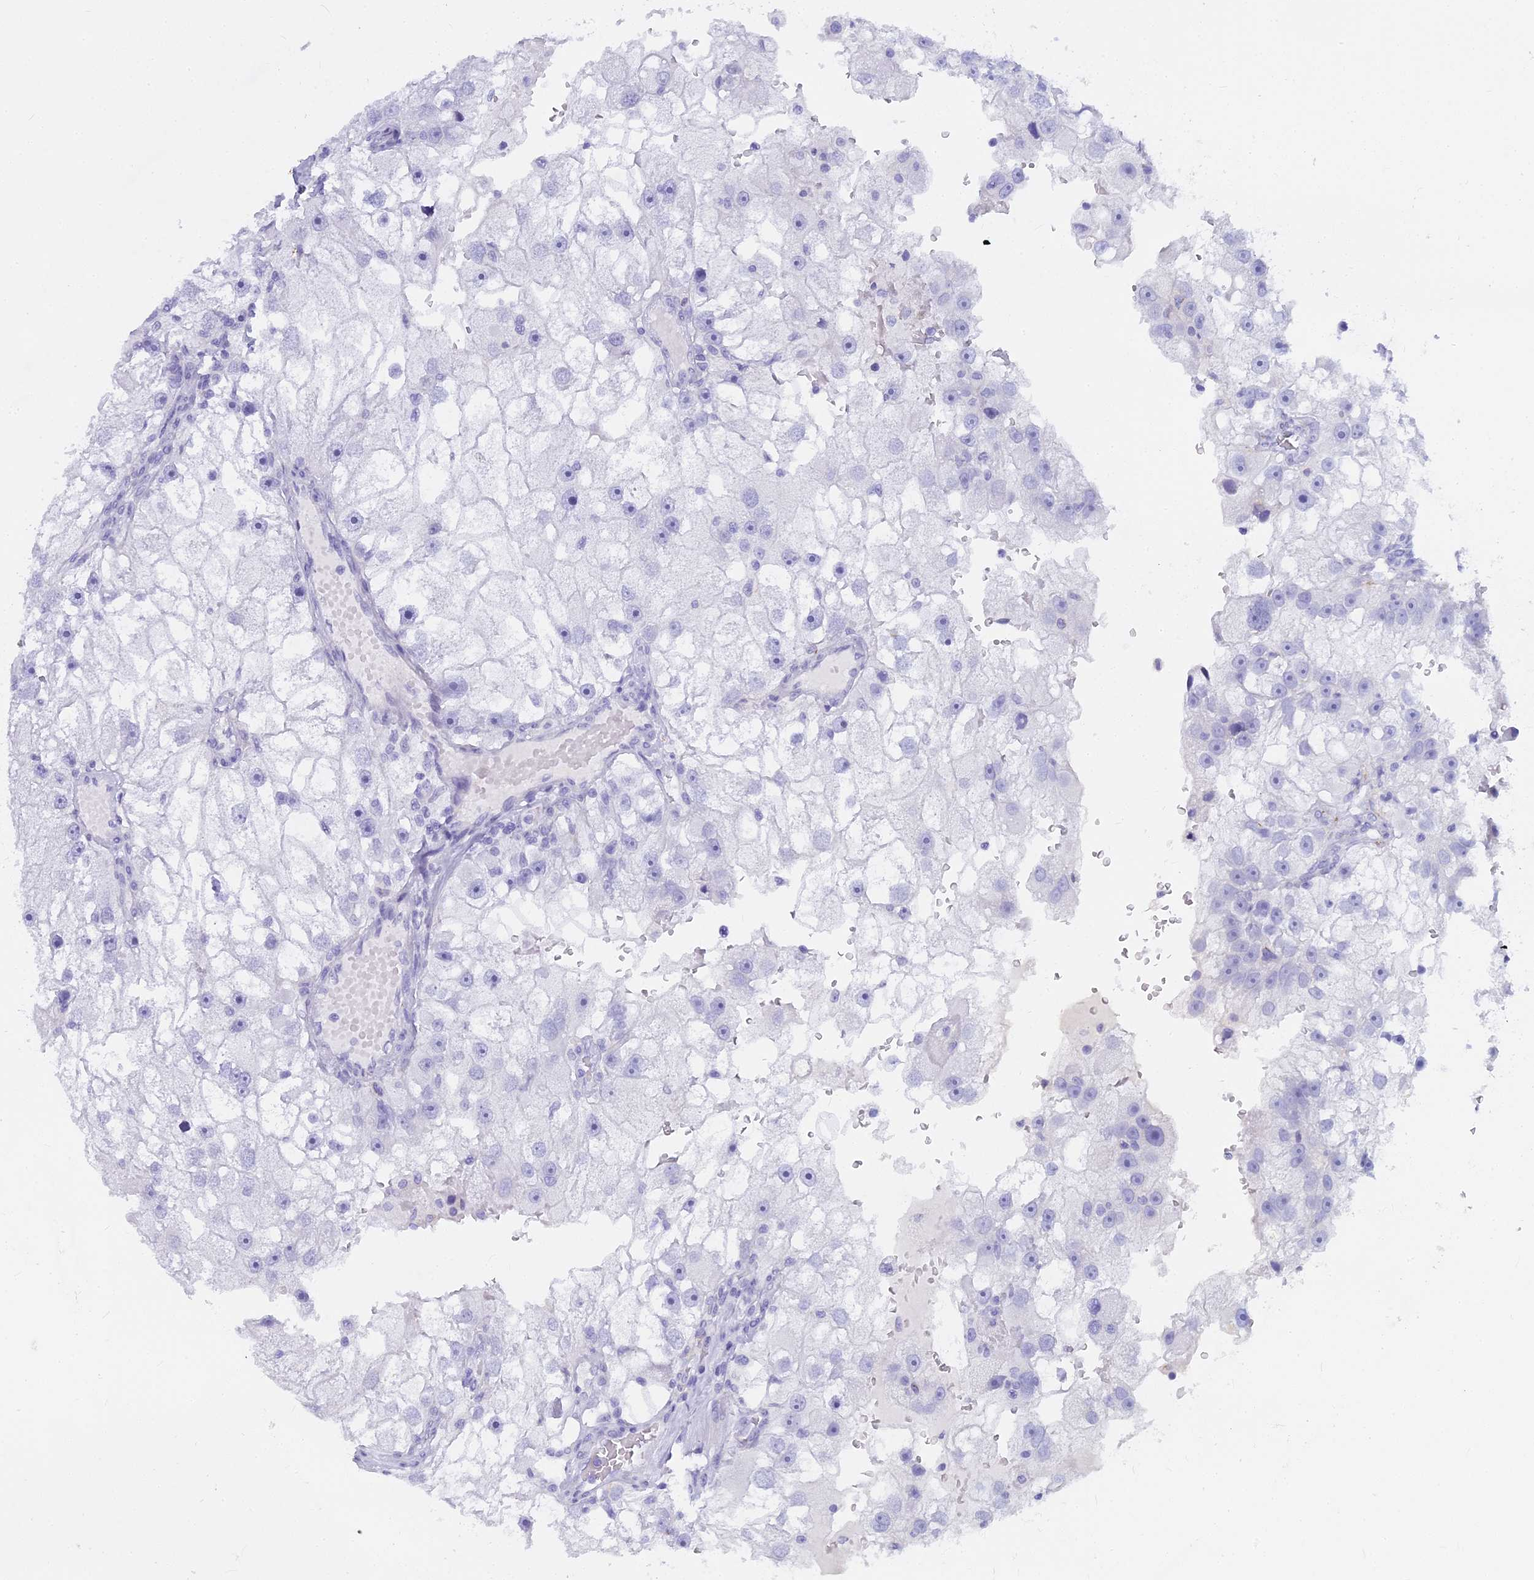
{"staining": {"intensity": "negative", "quantity": "none", "location": "none"}, "tissue": "renal cancer", "cell_type": "Tumor cells", "image_type": "cancer", "snomed": [{"axis": "morphology", "description": "Adenocarcinoma, NOS"}, {"axis": "topography", "description": "Kidney"}], "caption": "Immunohistochemical staining of human renal adenocarcinoma demonstrates no significant staining in tumor cells.", "gene": "EVI2A", "patient": {"sex": "male", "age": 63}}